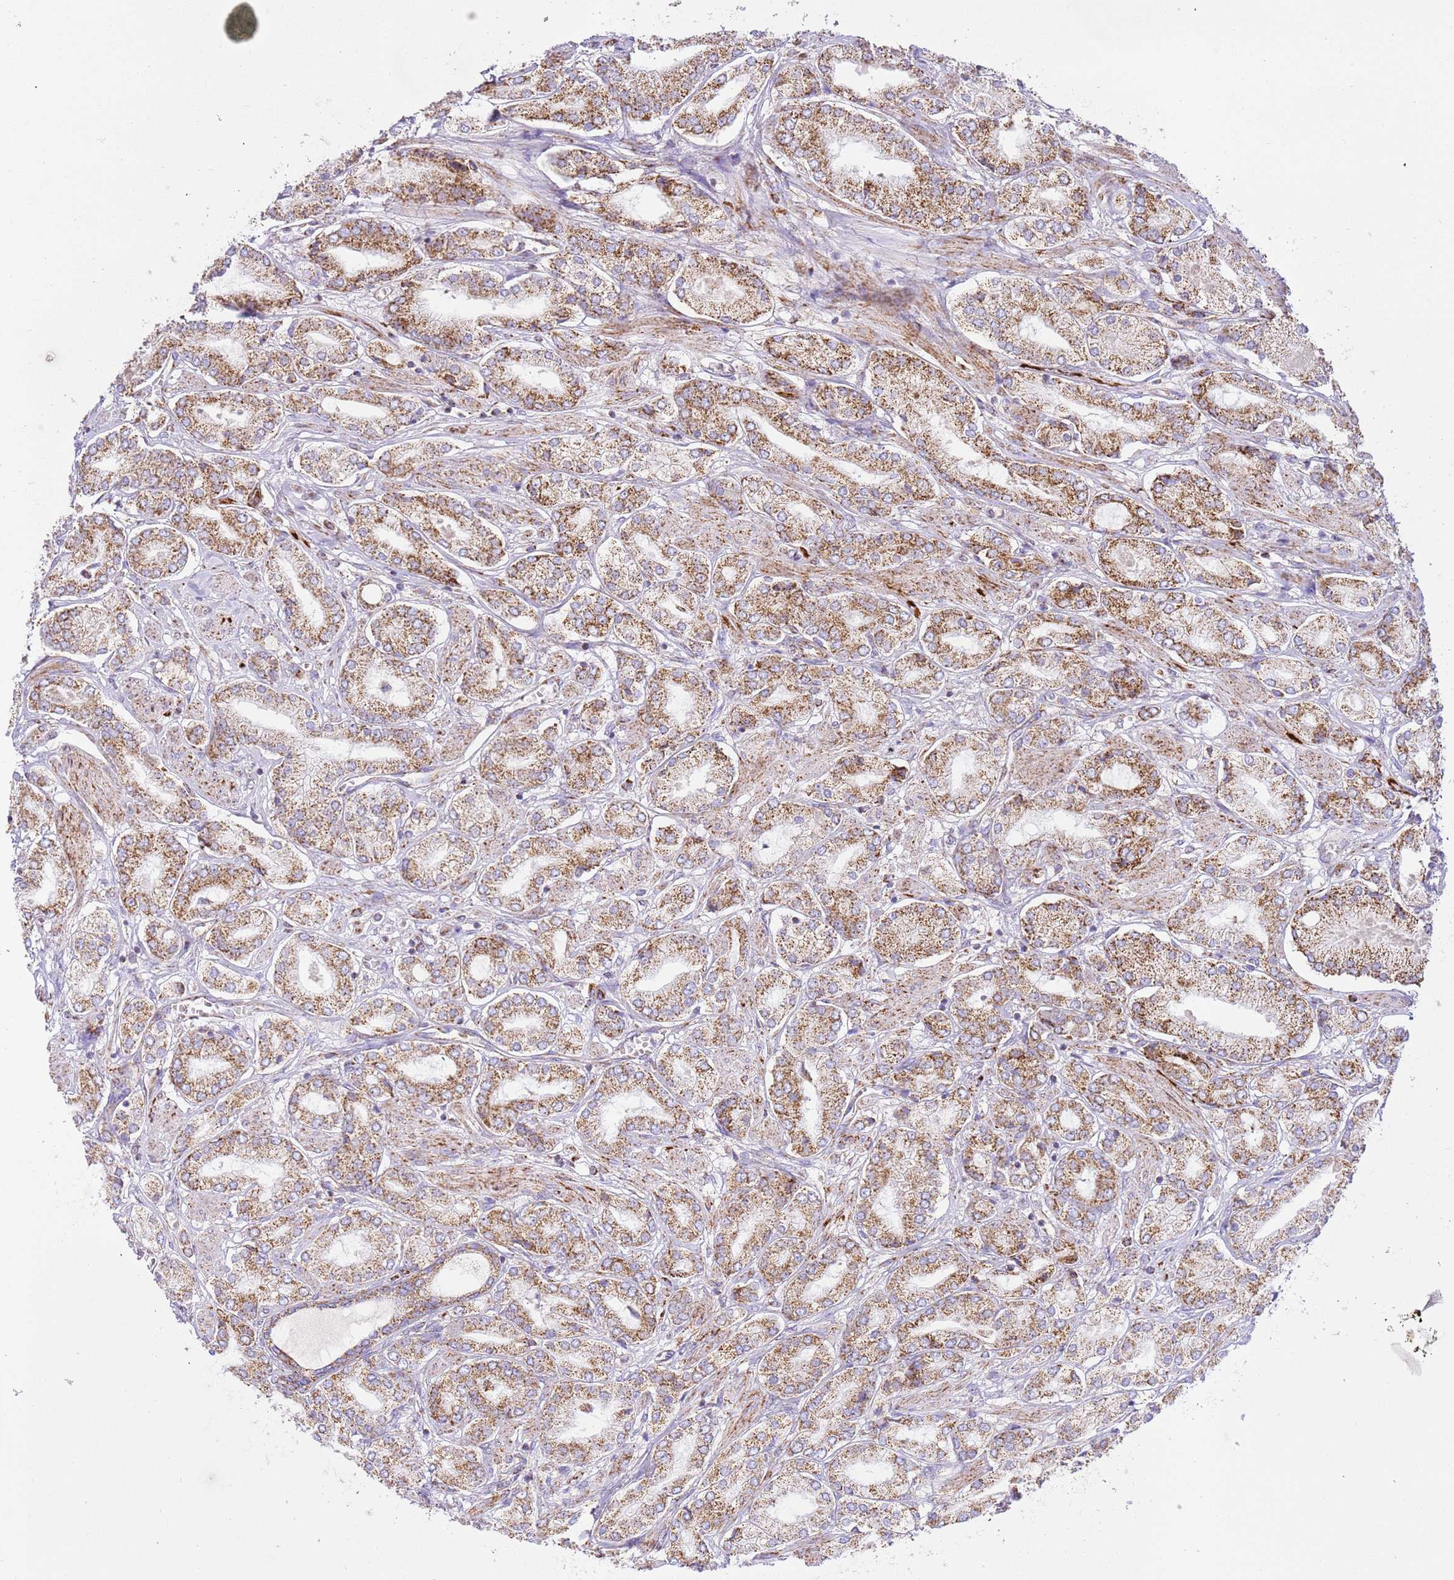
{"staining": {"intensity": "moderate", "quantity": ">75%", "location": "cytoplasmic/membranous"}, "tissue": "prostate cancer", "cell_type": "Tumor cells", "image_type": "cancer", "snomed": [{"axis": "morphology", "description": "Adenocarcinoma, High grade"}, {"axis": "topography", "description": "Prostate and seminal vesicle, NOS"}], "caption": "Immunohistochemical staining of human high-grade adenocarcinoma (prostate) shows medium levels of moderate cytoplasmic/membranous protein expression in about >75% of tumor cells.", "gene": "ZBTB39", "patient": {"sex": "male", "age": 64}}